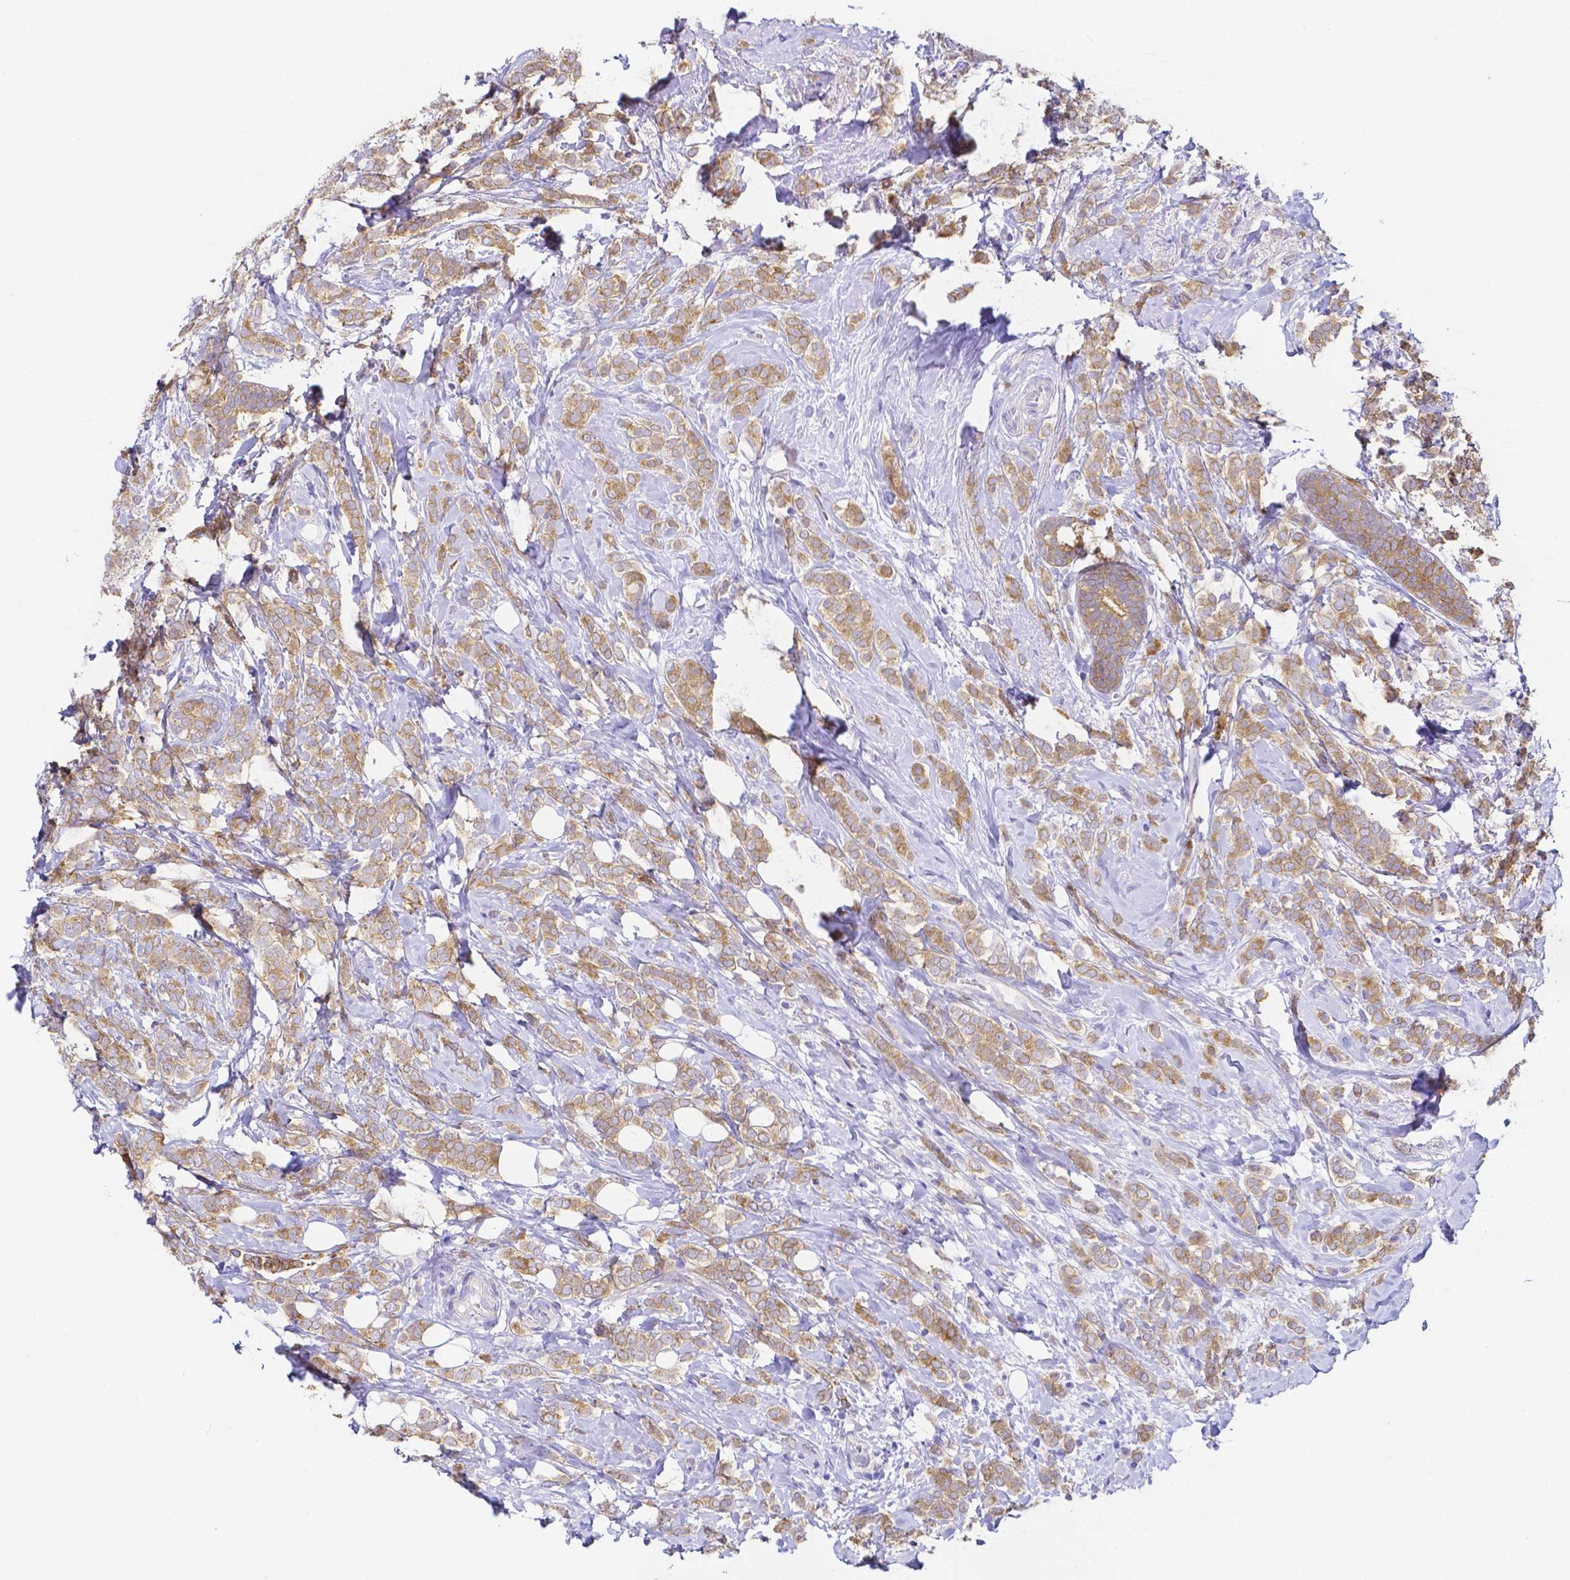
{"staining": {"intensity": "weak", "quantity": ">75%", "location": "cytoplasmic/membranous"}, "tissue": "breast cancer", "cell_type": "Tumor cells", "image_type": "cancer", "snomed": [{"axis": "morphology", "description": "Lobular carcinoma"}, {"axis": "topography", "description": "Breast"}], "caption": "The image shows a brown stain indicating the presence of a protein in the cytoplasmic/membranous of tumor cells in breast cancer (lobular carcinoma).", "gene": "PKP3", "patient": {"sex": "female", "age": 49}}